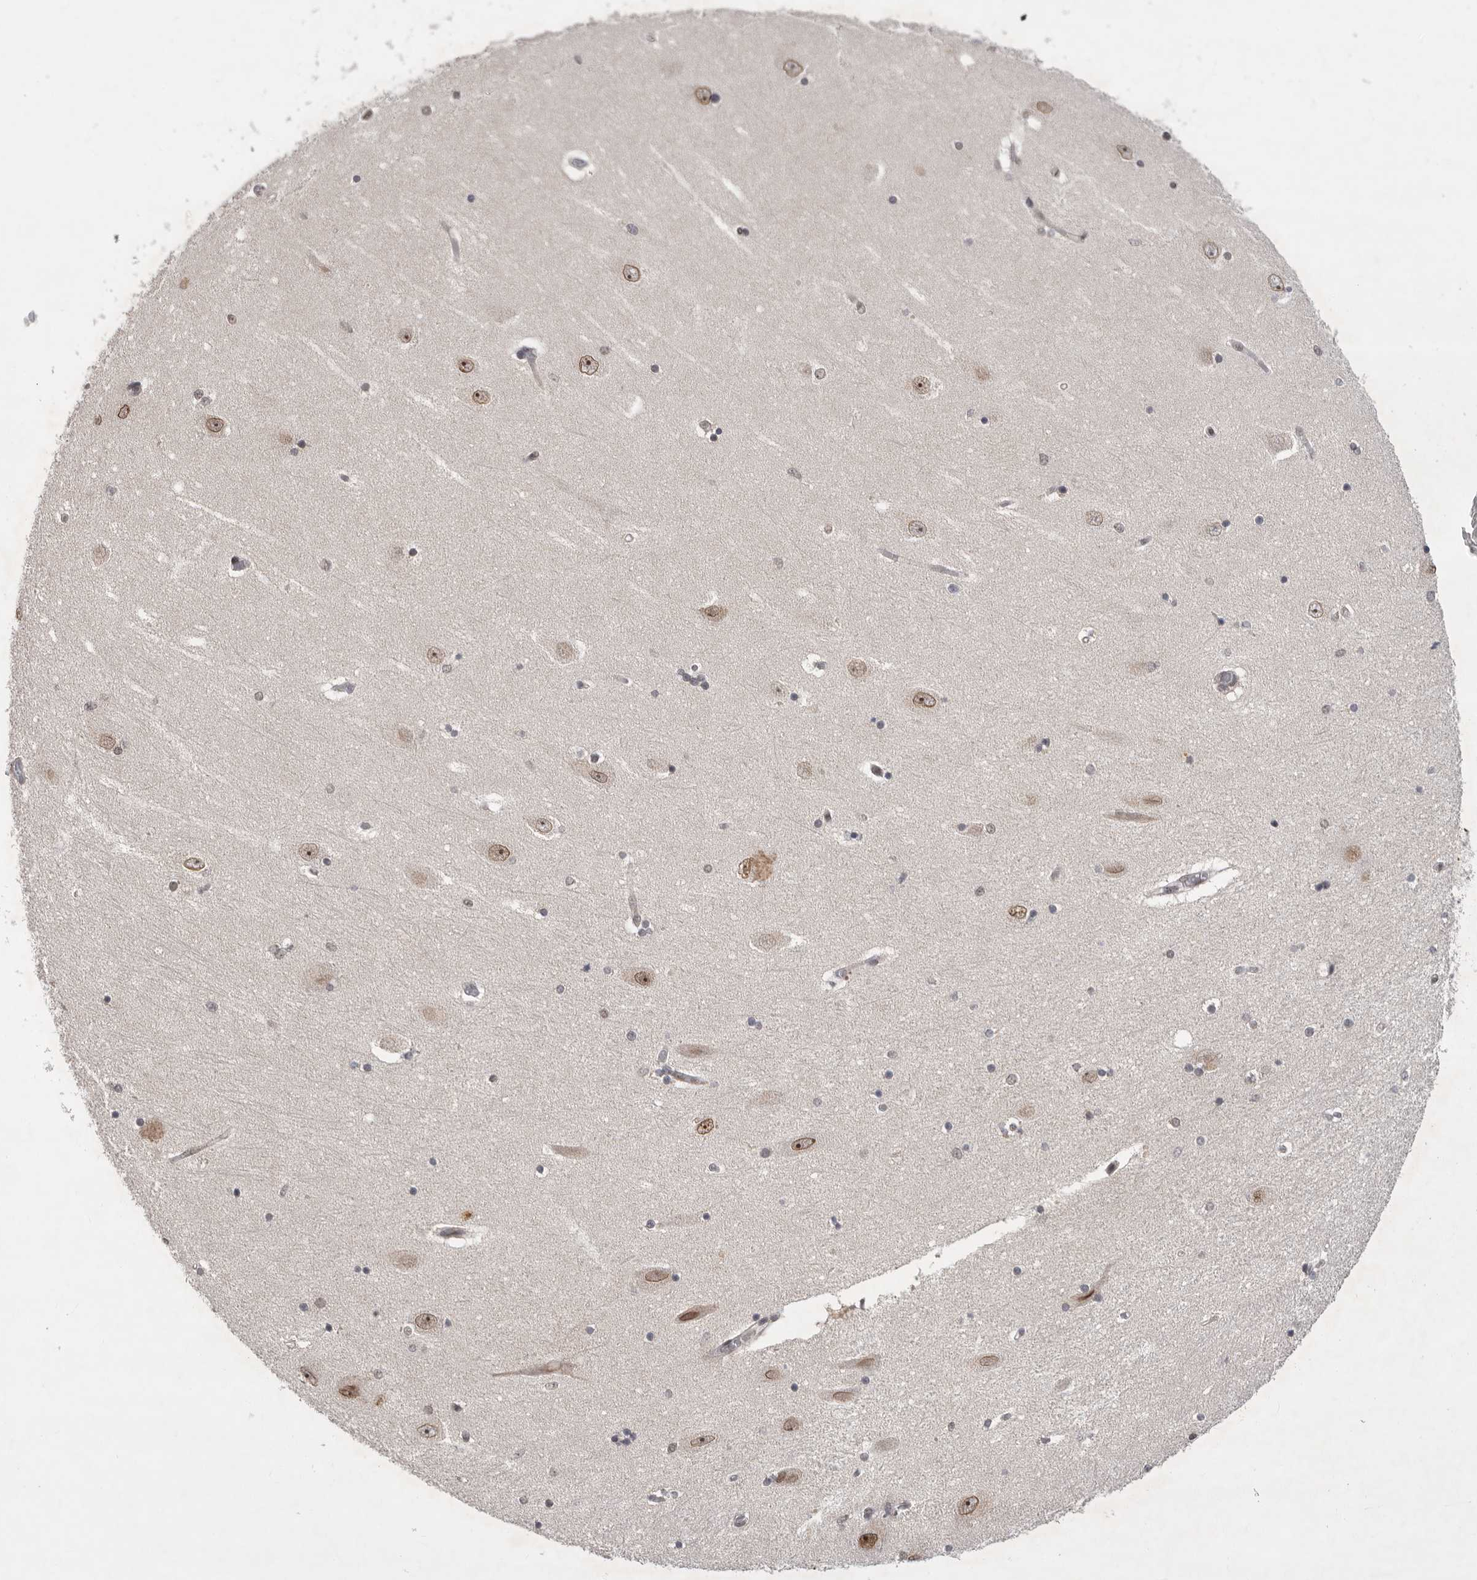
{"staining": {"intensity": "weak", "quantity": "<25%", "location": "nuclear"}, "tissue": "hippocampus", "cell_type": "Glial cells", "image_type": "normal", "snomed": [{"axis": "morphology", "description": "Normal tissue, NOS"}, {"axis": "topography", "description": "Hippocampus"}], "caption": "Glial cells show no significant protein positivity in benign hippocampus.", "gene": "ZNF830", "patient": {"sex": "female", "age": 54}}